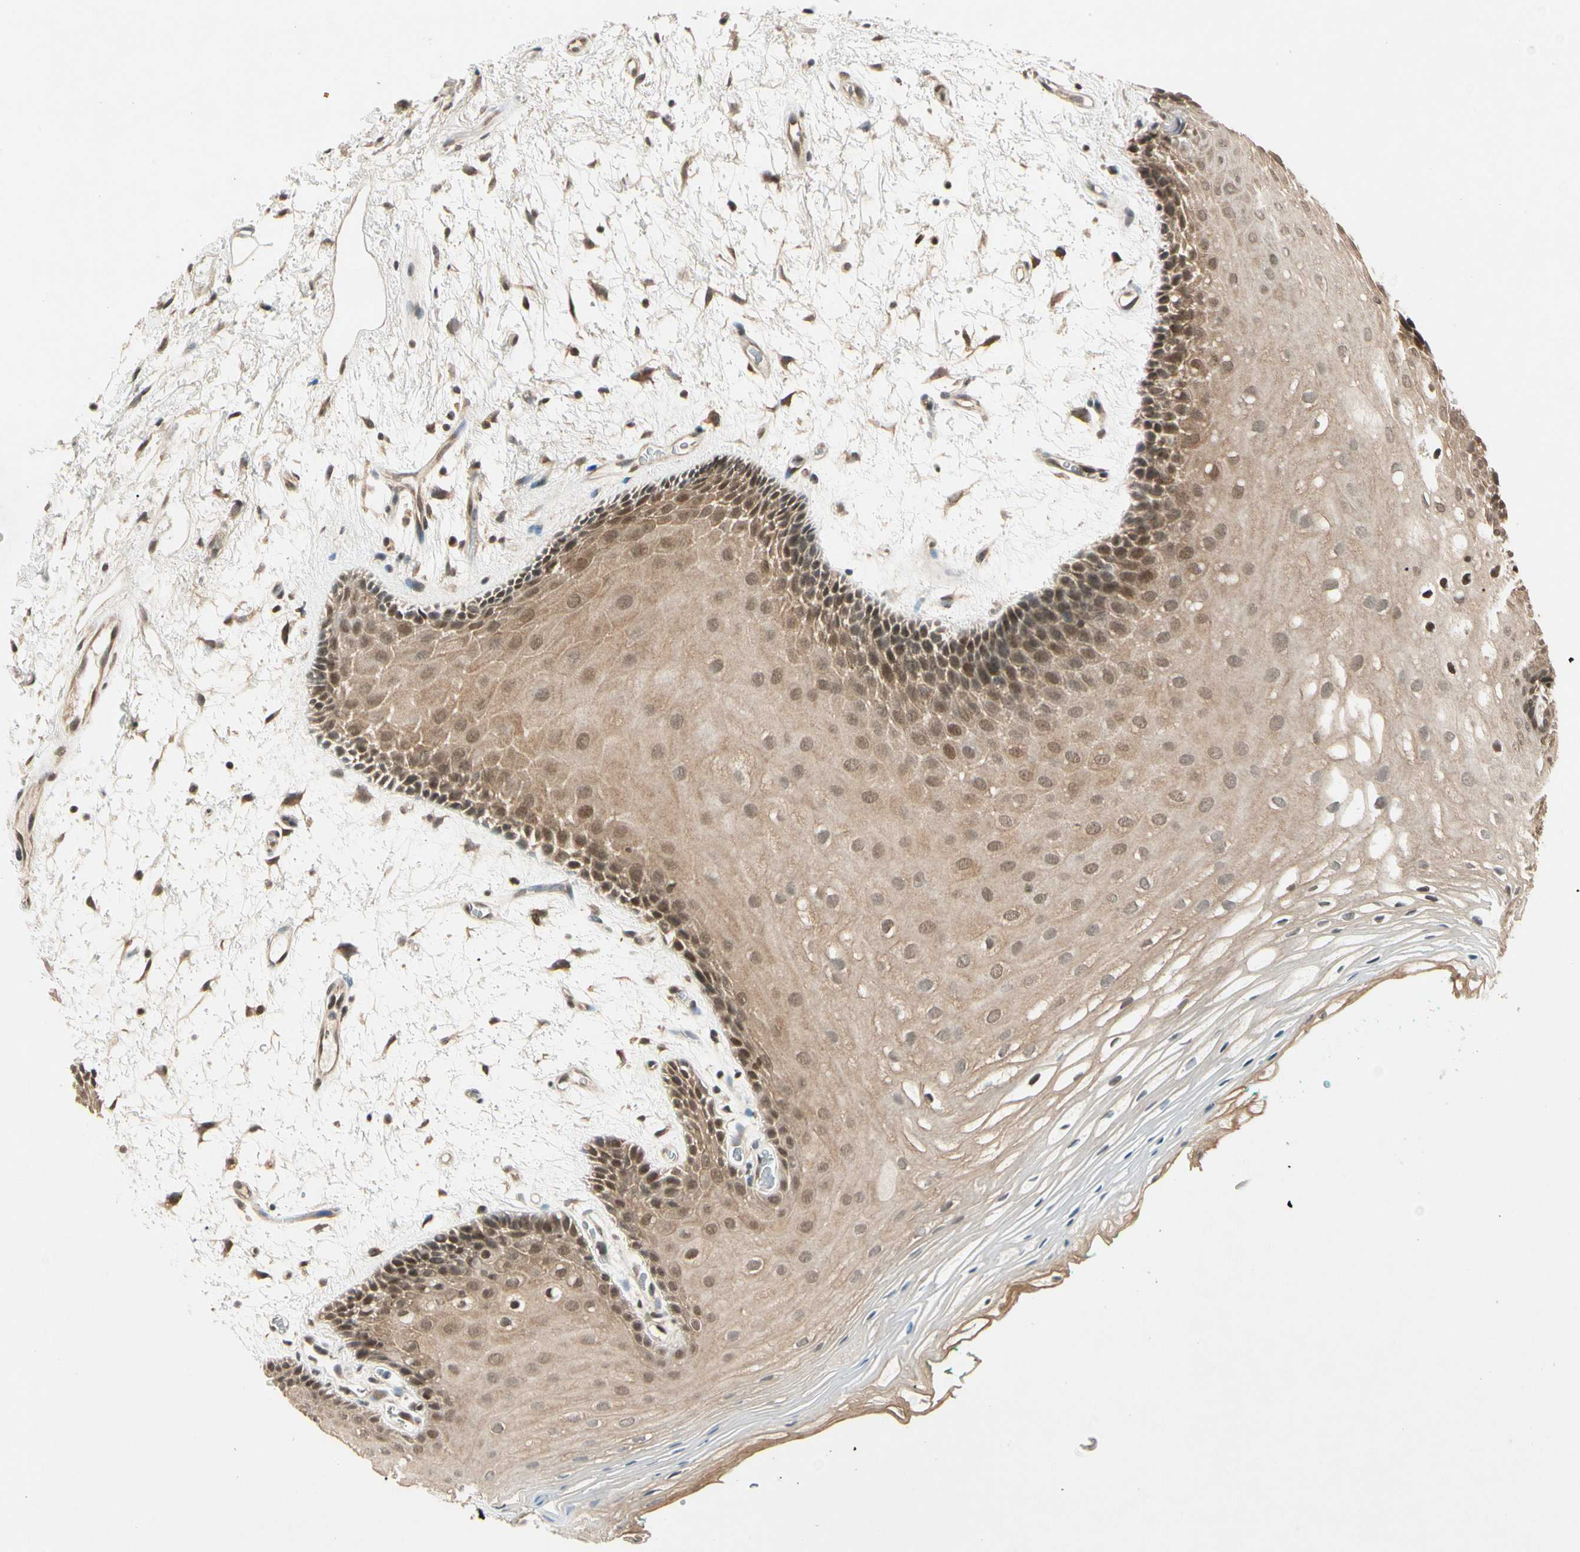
{"staining": {"intensity": "weak", "quantity": ">75%", "location": "cytoplasmic/membranous,nuclear"}, "tissue": "oral mucosa", "cell_type": "Squamous epithelial cells", "image_type": "normal", "snomed": [{"axis": "morphology", "description": "Normal tissue, NOS"}, {"axis": "topography", "description": "Skeletal muscle"}, {"axis": "topography", "description": "Oral tissue"}, {"axis": "topography", "description": "Peripheral nerve tissue"}], "caption": "This micrograph shows IHC staining of benign human oral mucosa, with low weak cytoplasmic/membranous,nuclear positivity in approximately >75% of squamous epithelial cells.", "gene": "ZSCAN12", "patient": {"sex": "female", "age": 84}}